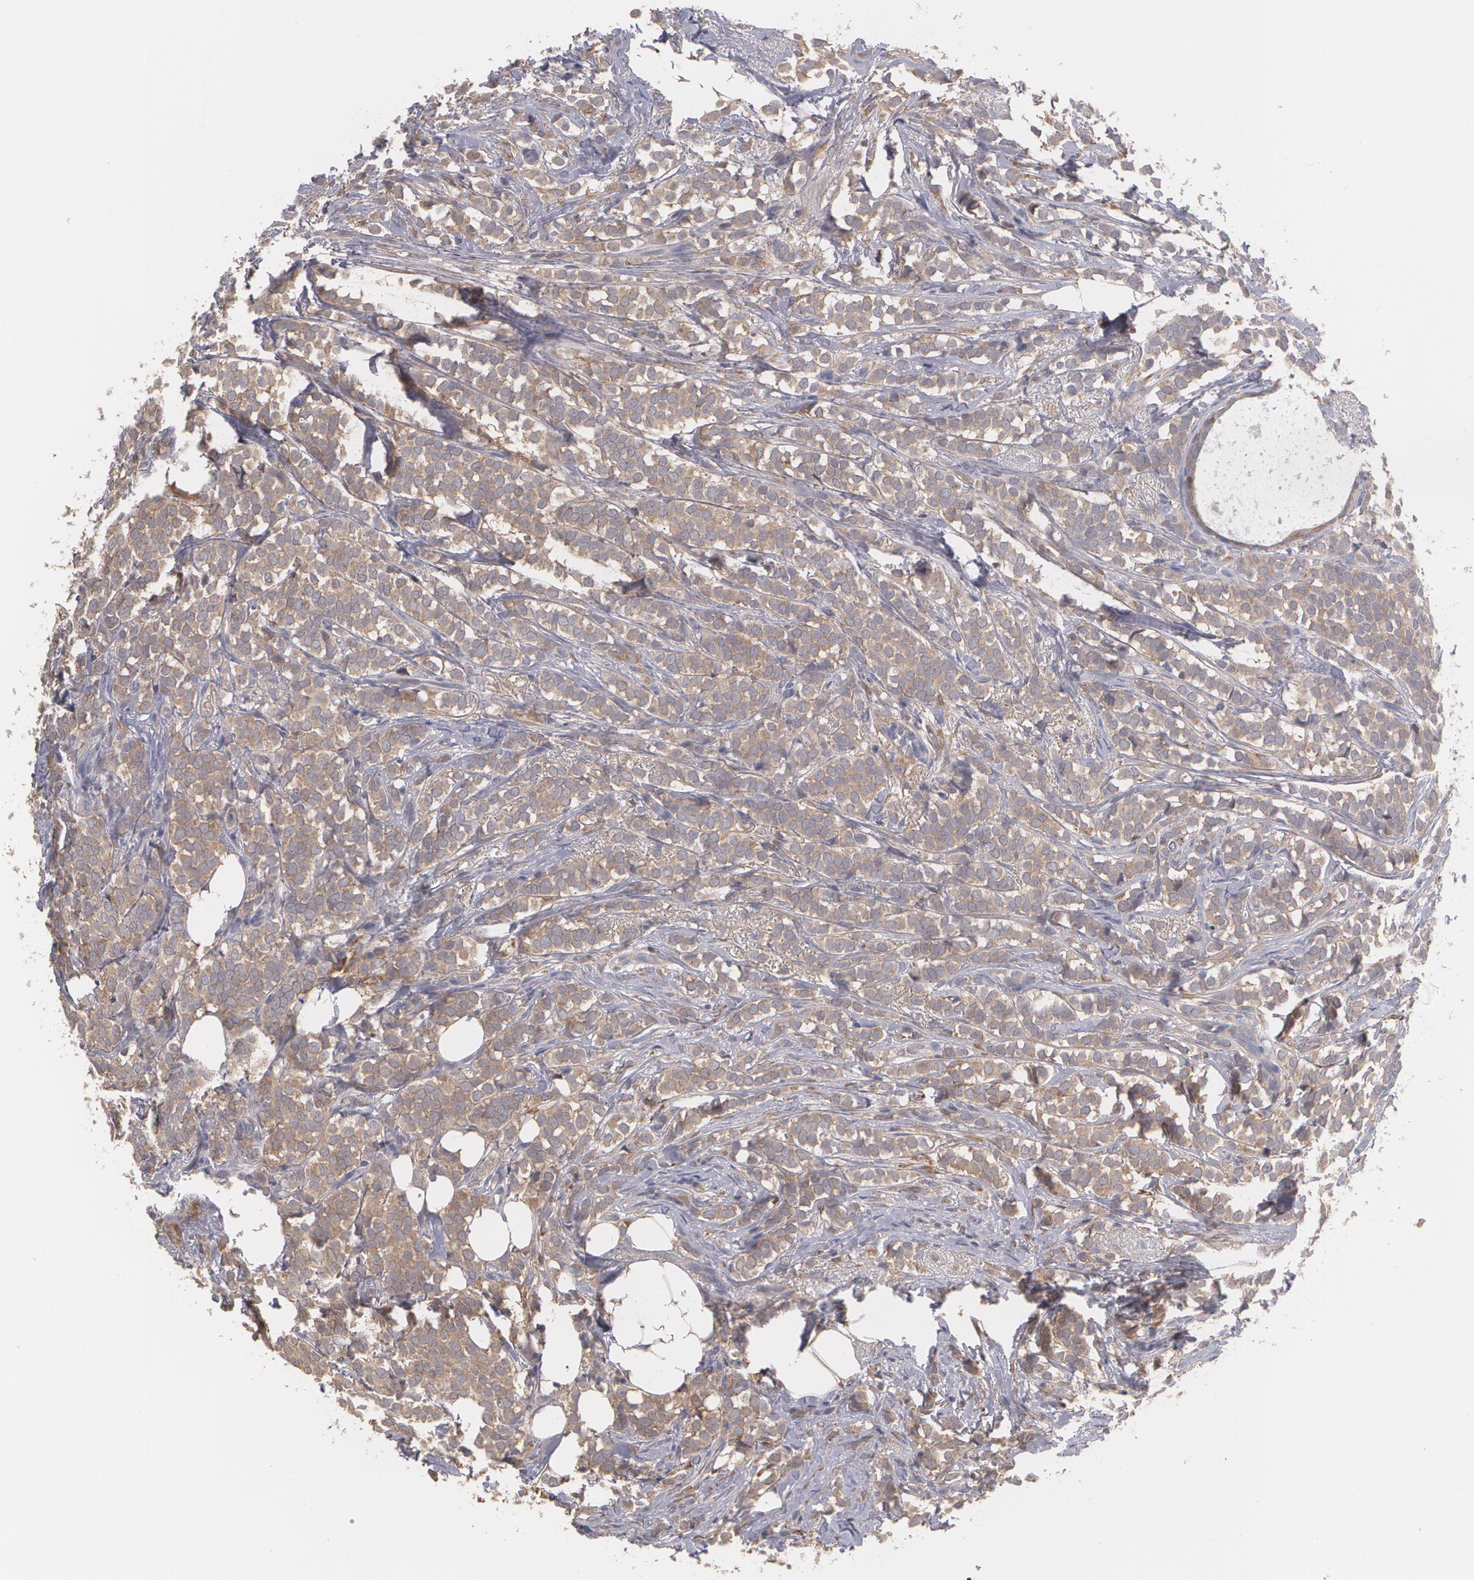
{"staining": {"intensity": "moderate", "quantity": ">75%", "location": "cytoplasmic/membranous"}, "tissue": "breast cancer", "cell_type": "Tumor cells", "image_type": "cancer", "snomed": [{"axis": "morphology", "description": "Lobular carcinoma"}, {"axis": "topography", "description": "Breast"}], "caption": "Breast lobular carcinoma stained for a protein (brown) displays moderate cytoplasmic/membranous positive positivity in about >75% of tumor cells.", "gene": "MTHFD1", "patient": {"sex": "female", "age": 56}}